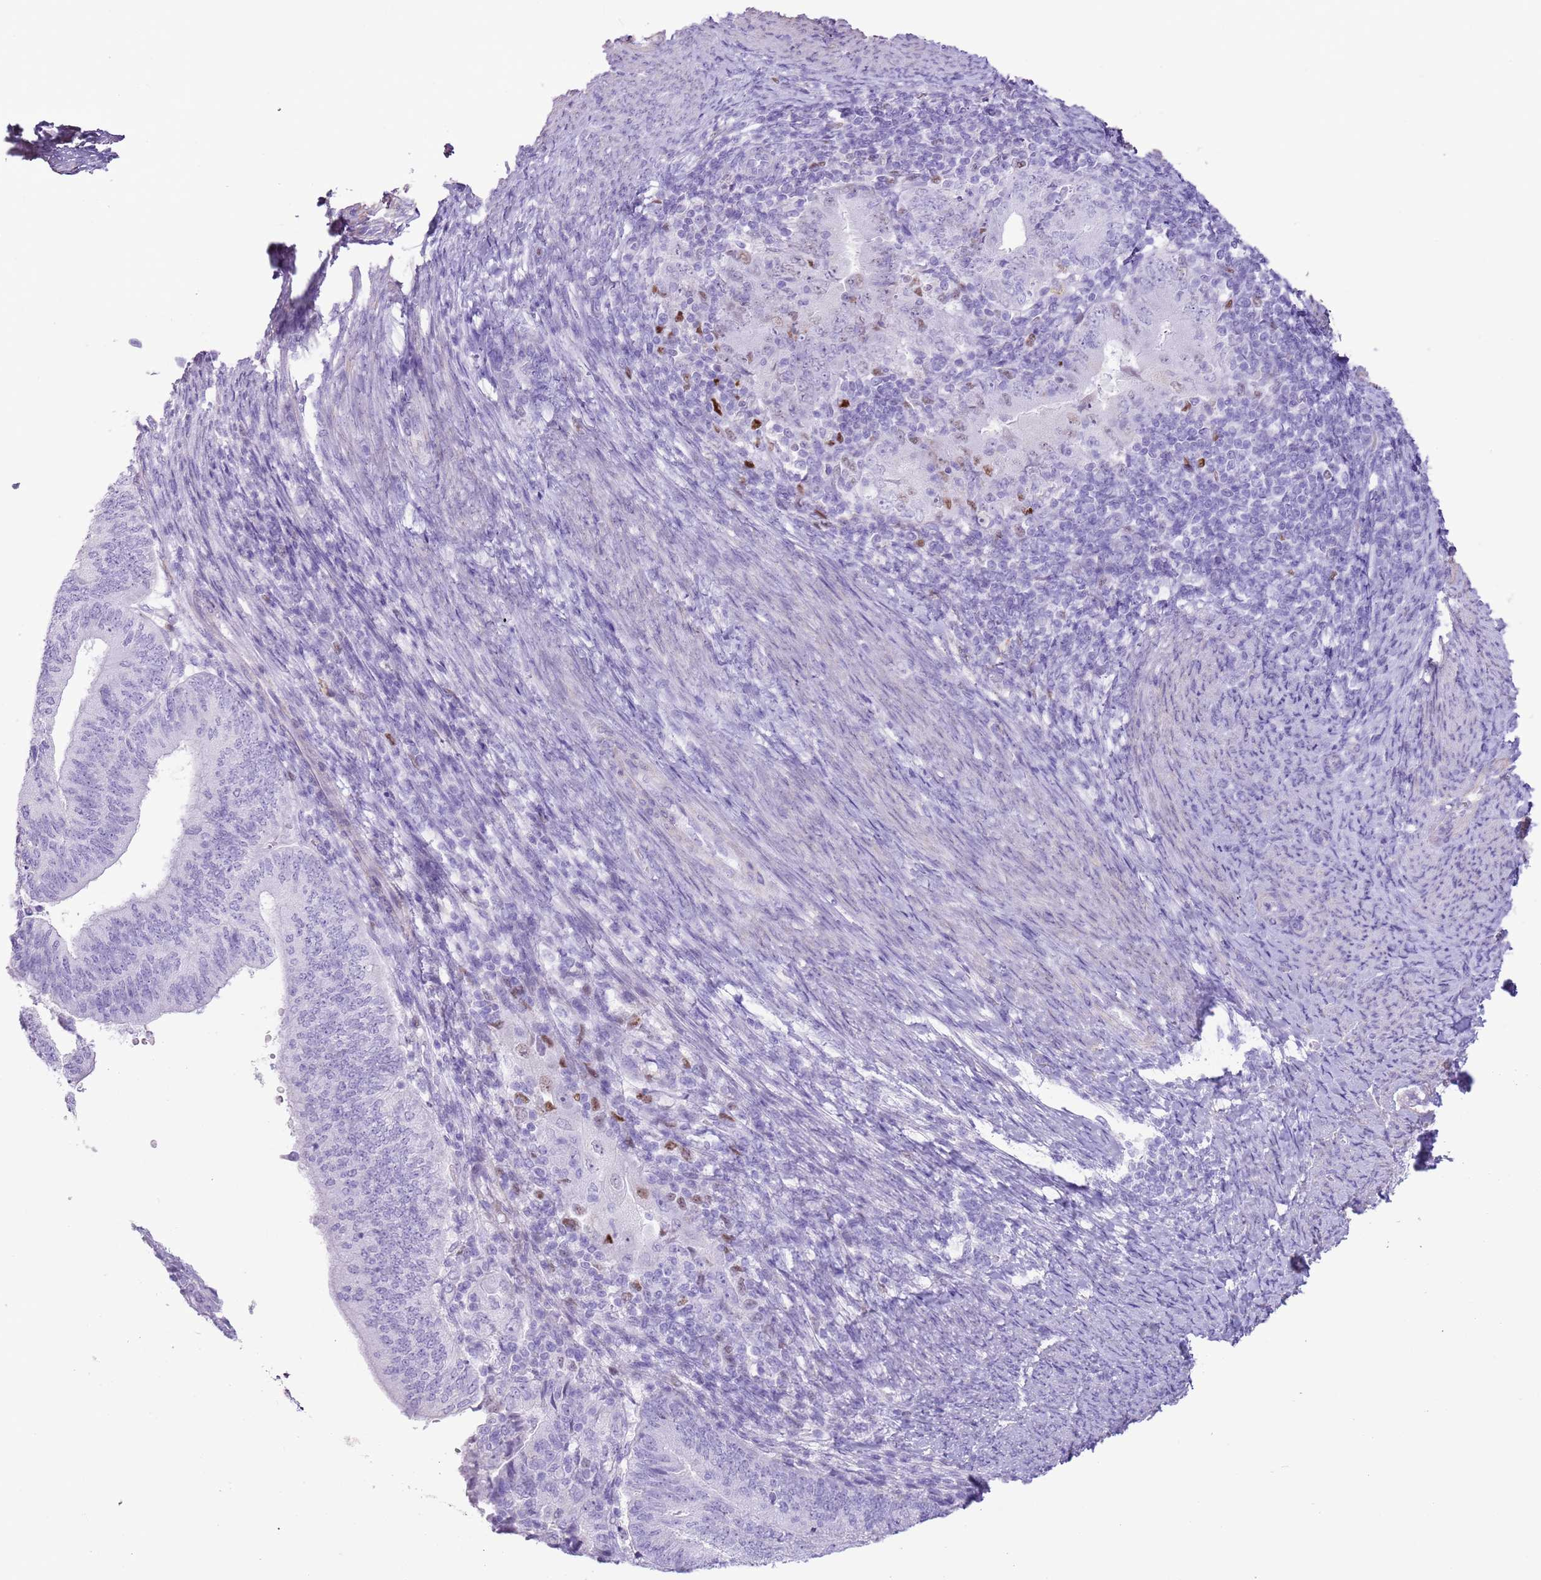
{"staining": {"intensity": "negative", "quantity": "none", "location": "none"}, "tissue": "endometrial cancer", "cell_type": "Tumor cells", "image_type": "cancer", "snomed": [{"axis": "morphology", "description": "Adenocarcinoma, NOS"}, {"axis": "topography", "description": "Endometrium"}], "caption": "There is no significant expression in tumor cells of endometrial cancer. The staining is performed using DAB (3,3'-diaminobenzidine) brown chromogen with nuclei counter-stained in using hematoxylin.", "gene": "SLC7A14", "patient": {"sex": "female", "age": 70}}